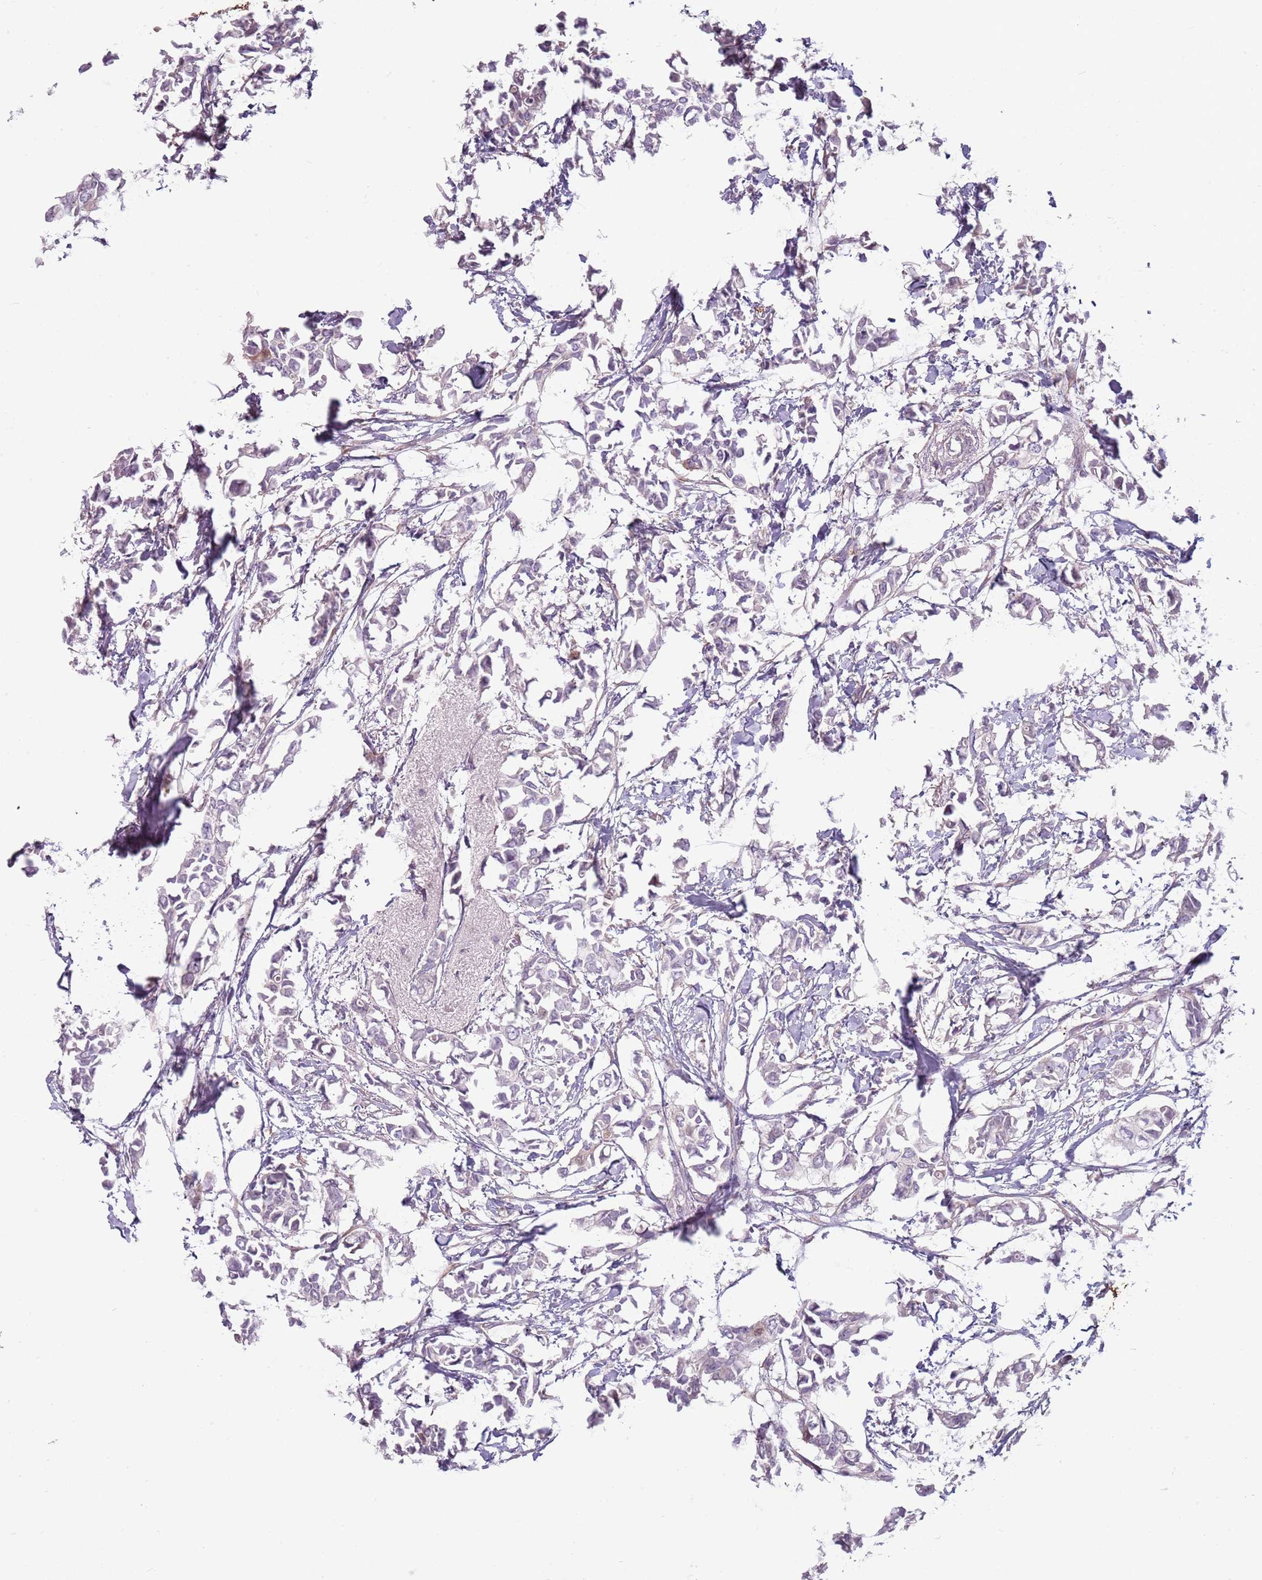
{"staining": {"intensity": "negative", "quantity": "none", "location": "none"}, "tissue": "breast cancer", "cell_type": "Tumor cells", "image_type": "cancer", "snomed": [{"axis": "morphology", "description": "Duct carcinoma"}, {"axis": "topography", "description": "Breast"}], "caption": "Immunohistochemistry (IHC) of breast cancer (invasive ductal carcinoma) demonstrates no expression in tumor cells.", "gene": "SPAG4", "patient": {"sex": "female", "age": 41}}